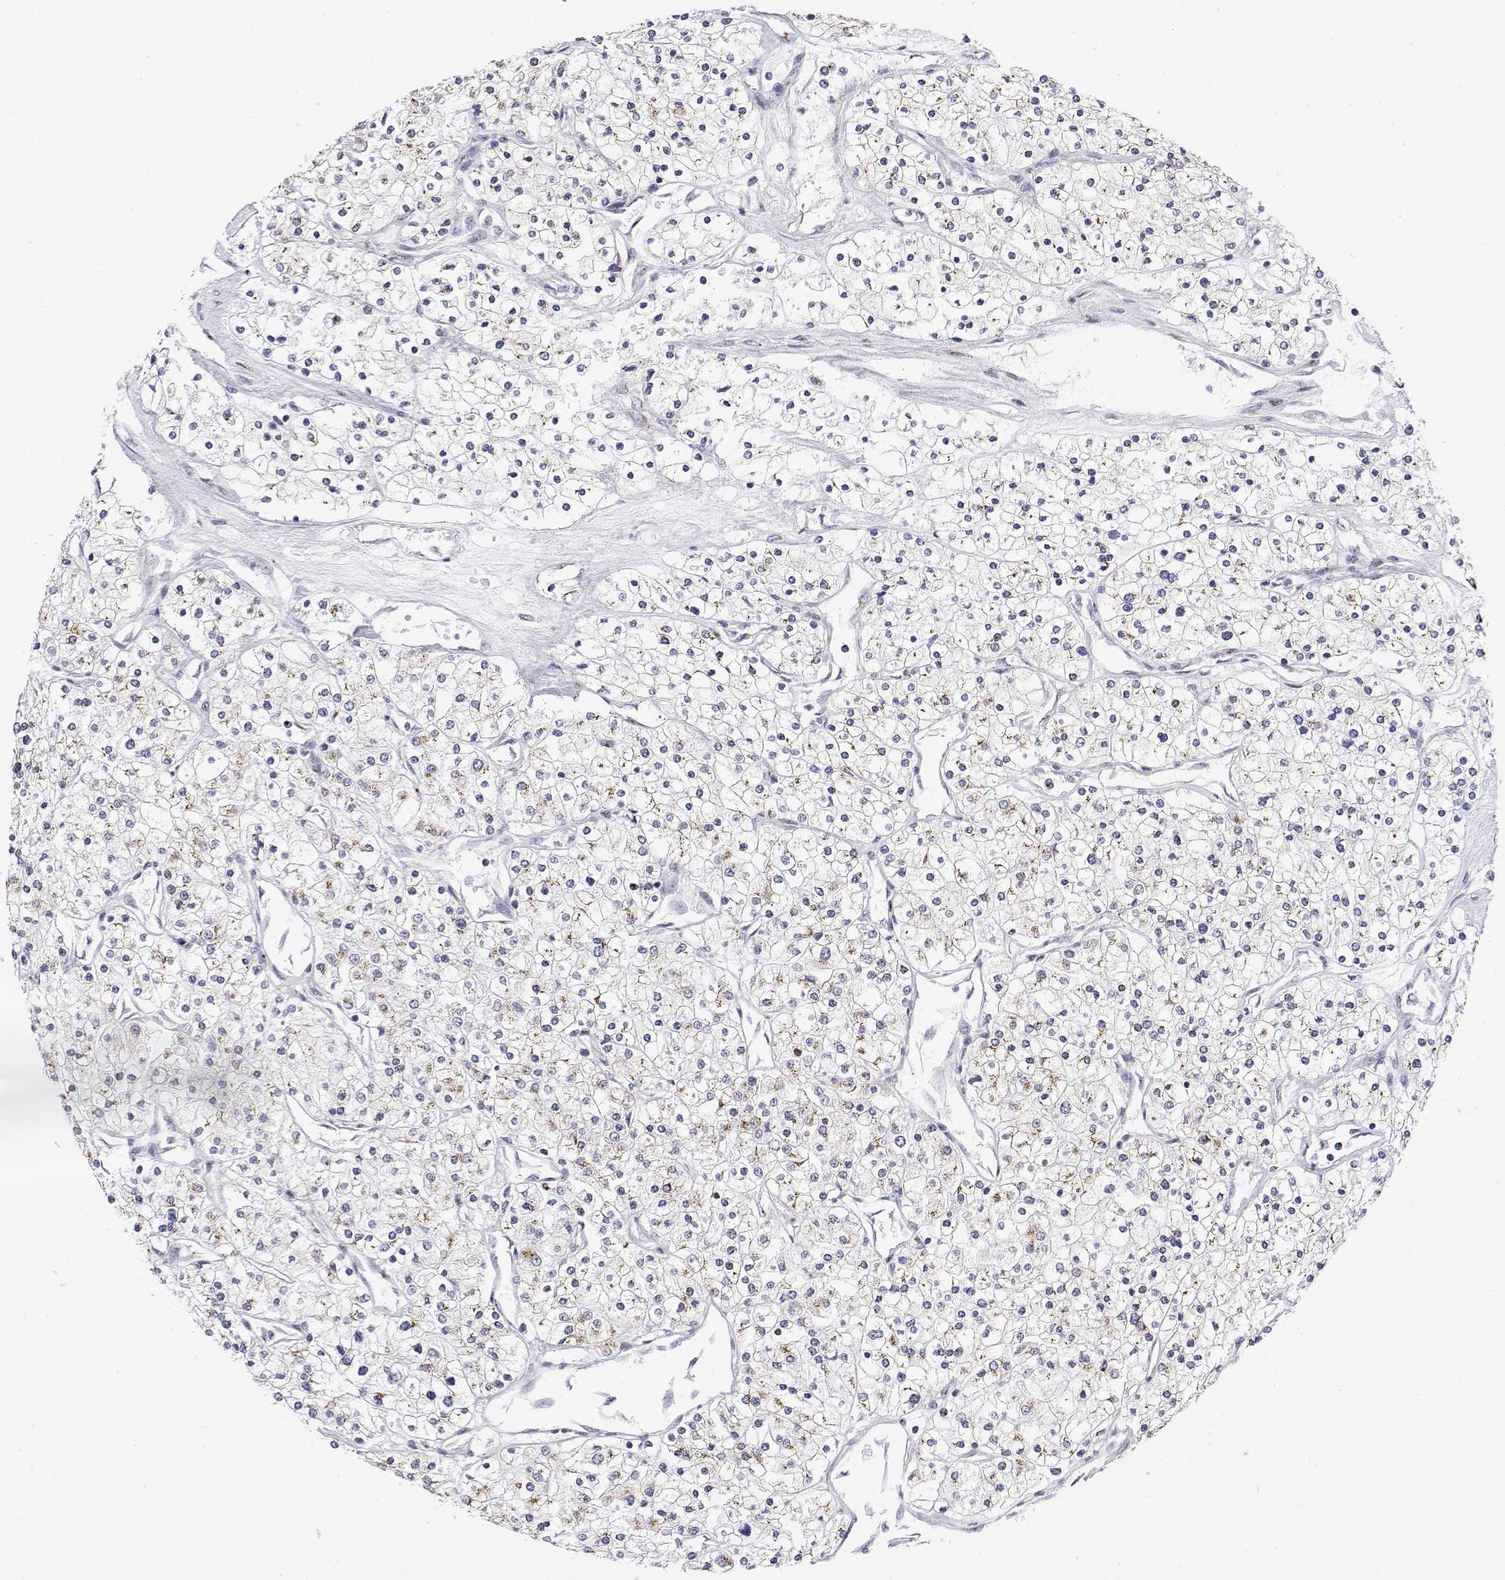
{"staining": {"intensity": "weak", "quantity": "<25%", "location": "cytoplasmic/membranous"}, "tissue": "renal cancer", "cell_type": "Tumor cells", "image_type": "cancer", "snomed": [{"axis": "morphology", "description": "Adenocarcinoma, NOS"}, {"axis": "topography", "description": "Kidney"}], "caption": "Immunohistochemistry (IHC) of renal adenocarcinoma demonstrates no staining in tumor cells.", "gene": "YIPF3", "patient": {"sex": "male", "age": 80}}